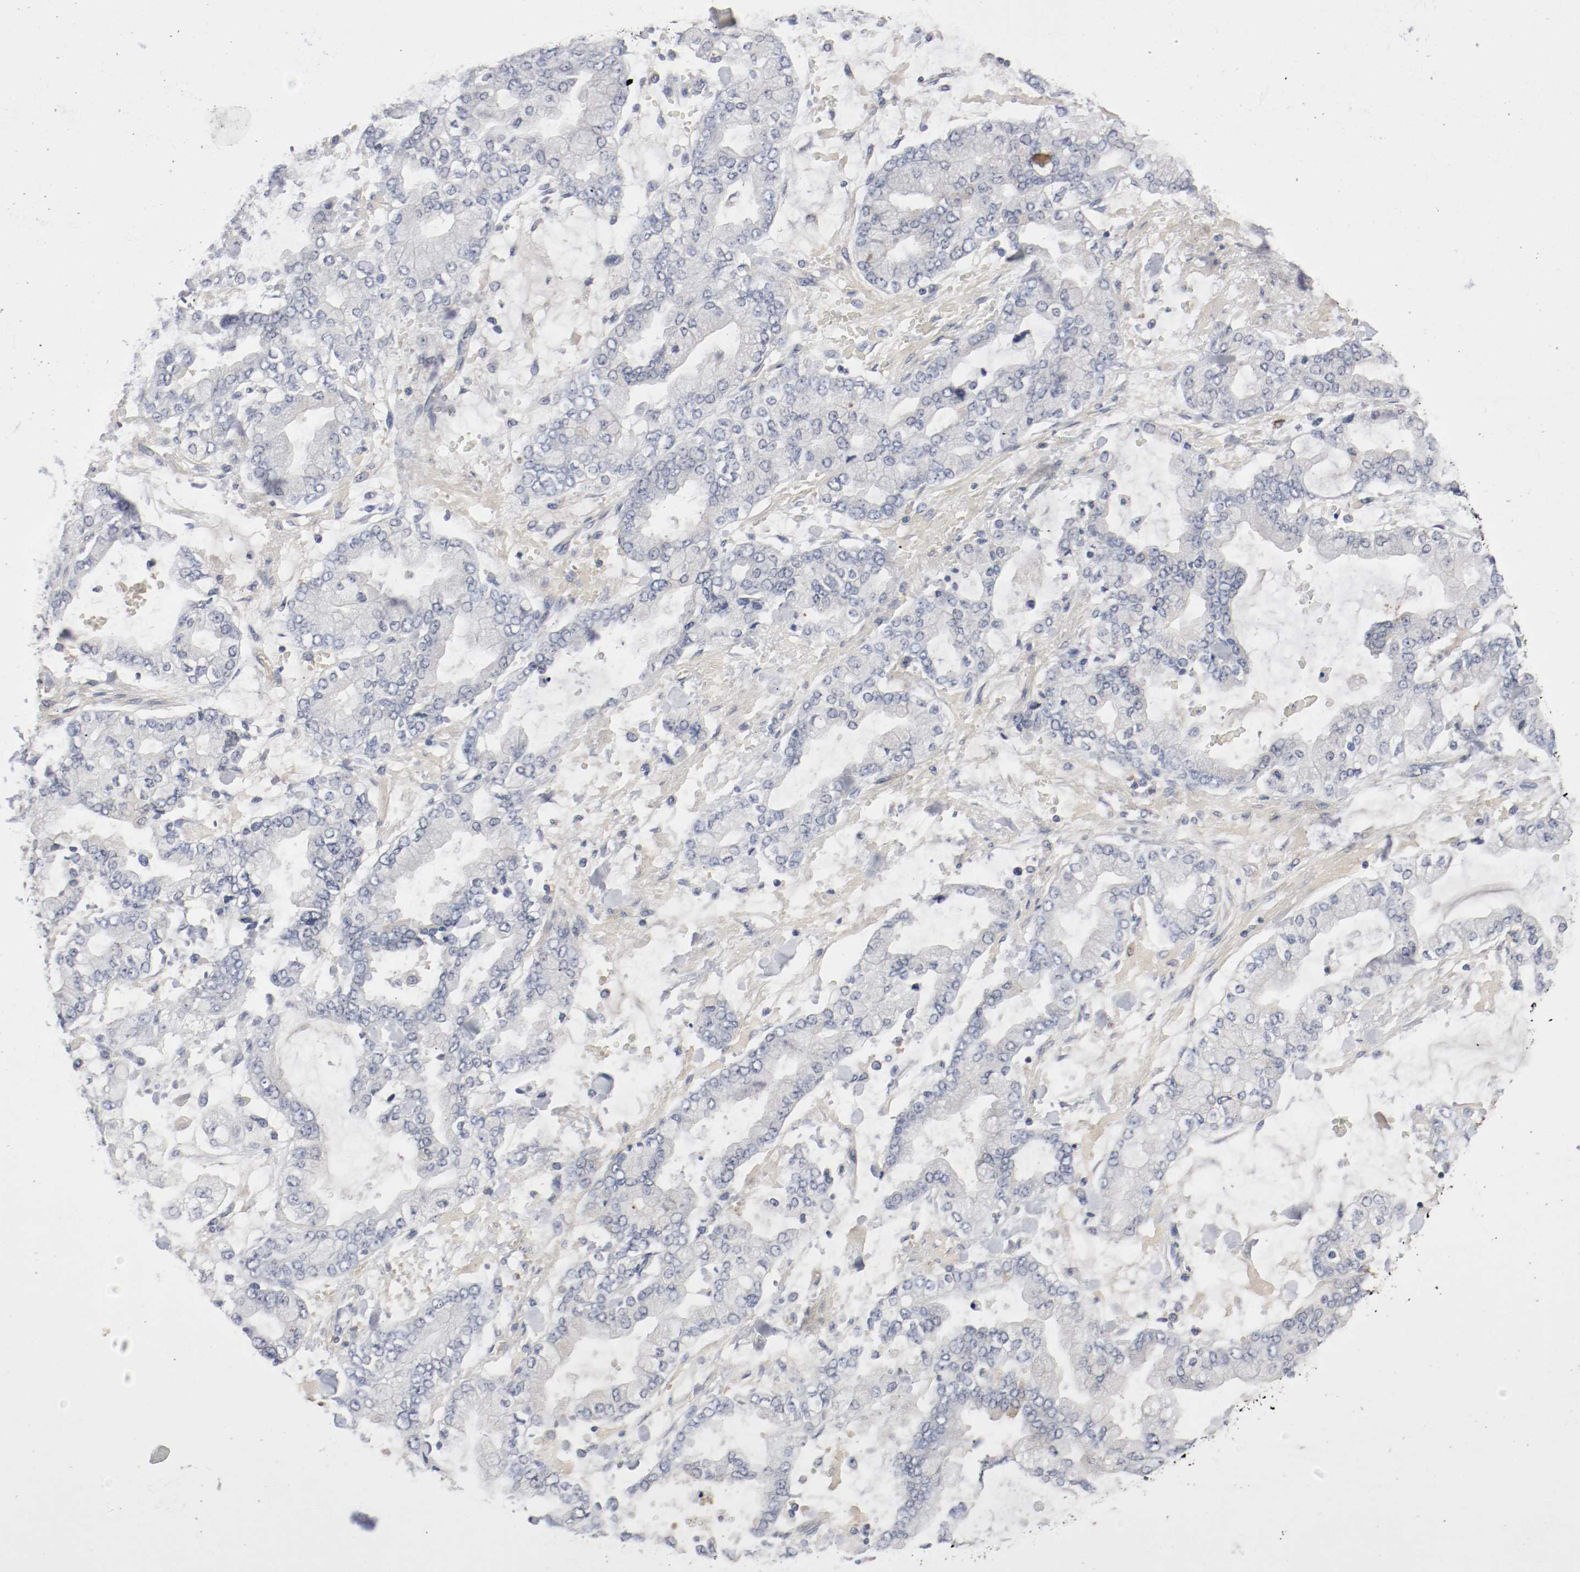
{"staining": {"intensity": "weak", "quantity": "<25%", "location": "cytoplasmic/membranous"}, "tissue": "stomach cancer", "cell_type": "Tumor cells", "image_type": "cancer", "snomed": [{"axis": "morphology", "description": "Normal tissue, NOS"}, {"axis": "morphology", "description": "Adenocarcinoma, NOS"}, {"axis": "topography", "description": "Stomach, upper"}, {"axis": "topography", "description": "Stomach"}], "caption": "This is a micrograph of IHC staining of stomach cancer, which shows no staining in tumor cells. The staining was performed using DAB (3,3'-diaminobenzidine) to visualize the protein expression in brown, while the nuclei were stained in blue with hematoxylin (Magnification: 20x).", "gene": "REN", "patient": {"sex": "male", "age": 76}}